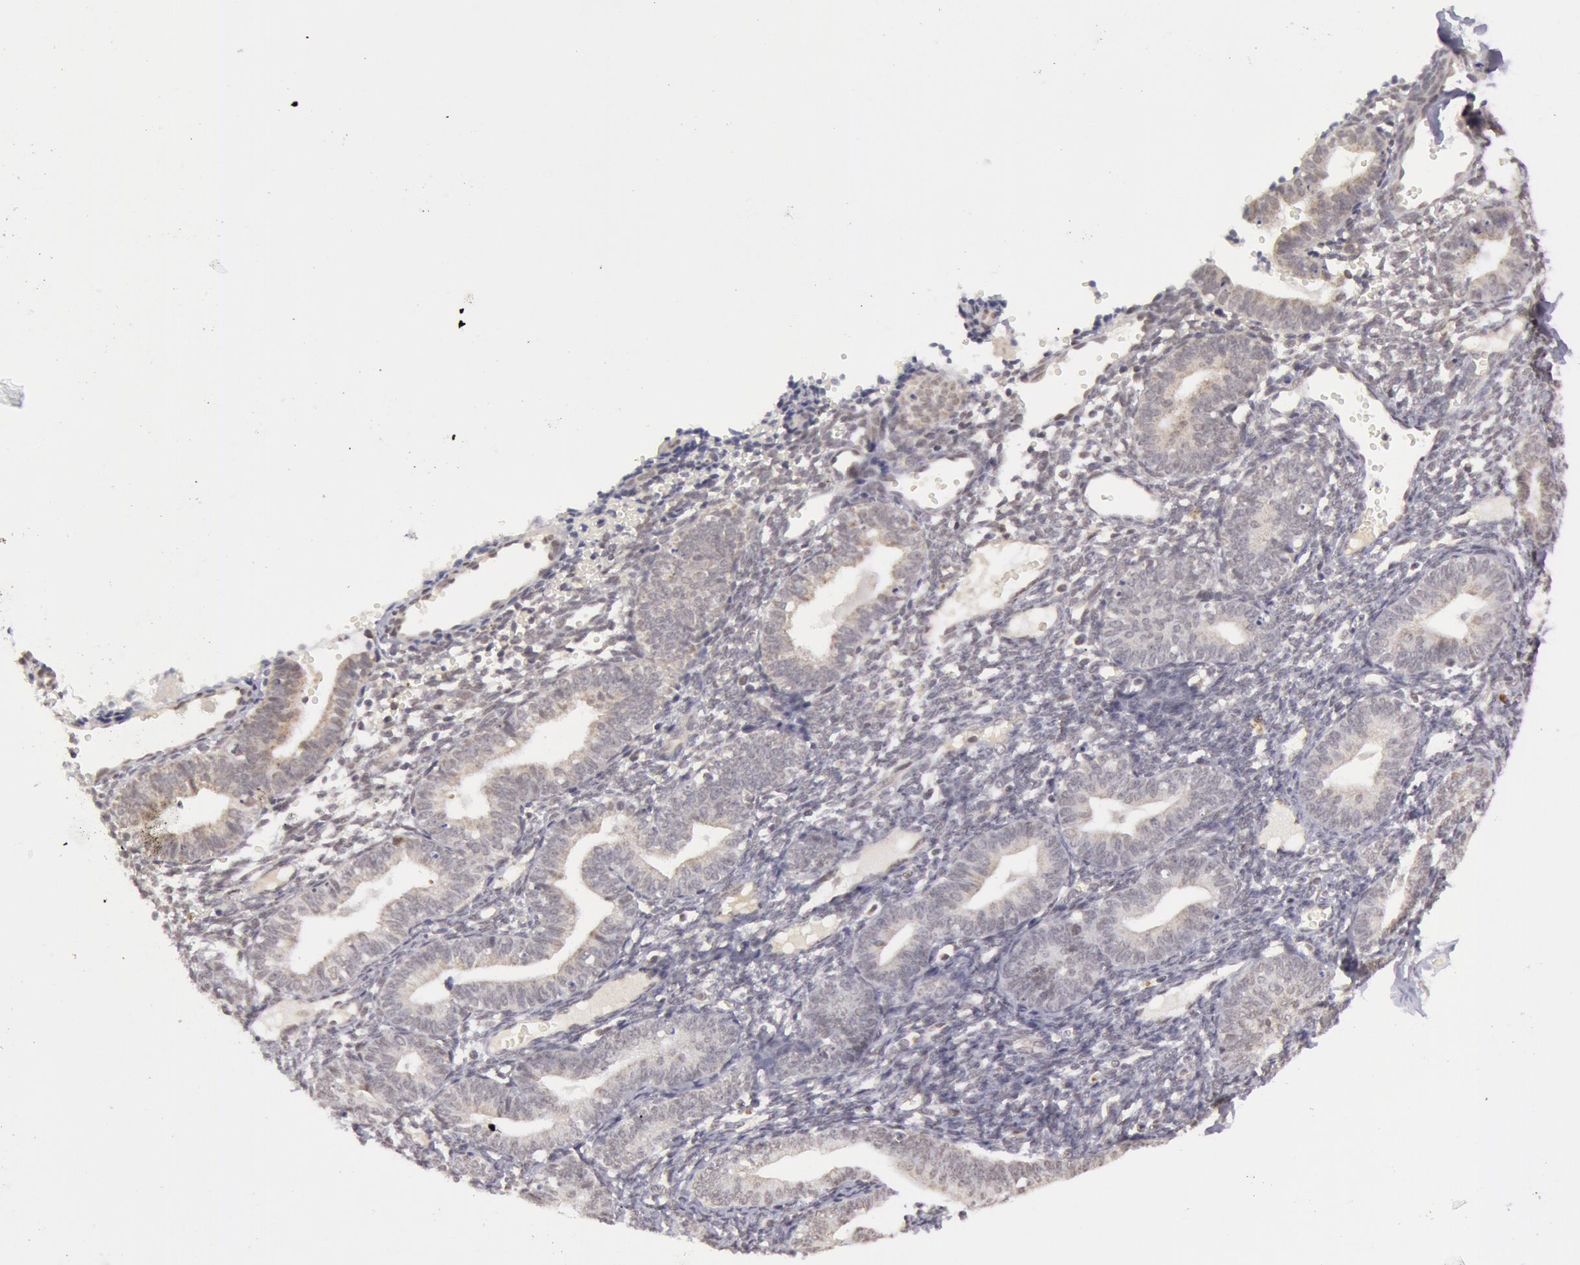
{"staining": {"intensity": "negative", "quantity": "none", "location": "none"}, "tissue": "endometrium", "cell_type": "Cells in endometrial stroma", "image_type": "normal", "snomed": [{"axis": "morphology", "description": "Normal tissue, NOS"}, {"axis": "topography", "description": "Endometrium"}], "caption": "Image shows no protein expression in cells in endometrial stroma of normal endometrium.", "gene": "VRTN", "patient": {"sex": "female", "age": 61}}